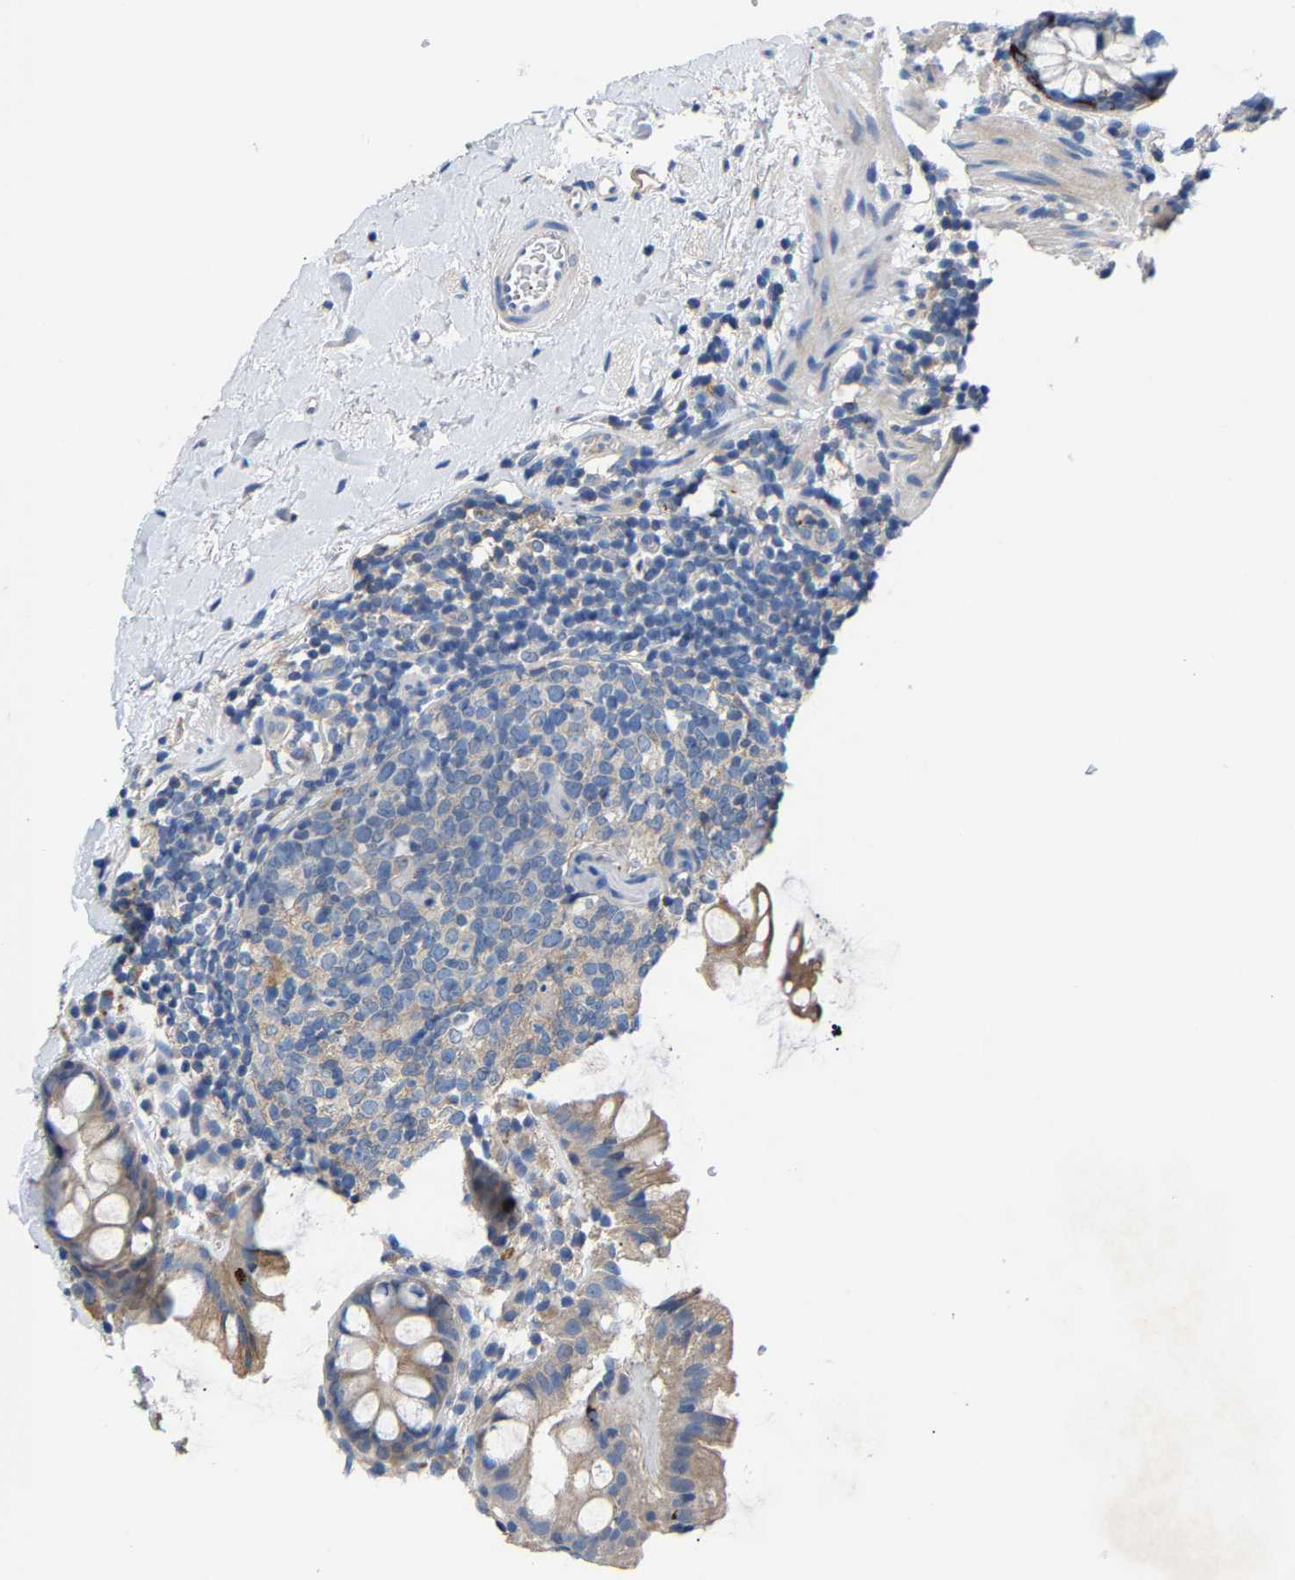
{"staining": {"intensity": "weak", "quantity": "<25%", "location": "cytoplasmic/membranous"}, "tissue": "rectum", "cell_type": "Glandular cells", "image_type": "normal", "snomed": [{"axis": "morphology", "description": "Normal tissue, NOS"}, {"axis": "topography", "description": "Rectum"}], "caption": "Image shows no protein positivity in glandular cells of unremarkable rectum. (DAB (3,3'-diaminobenzidine) IHC visualized using brightfield microscopy, high magnification).", "gene": "CCDC171", "patient": {"sex": "female", "age": 65}}